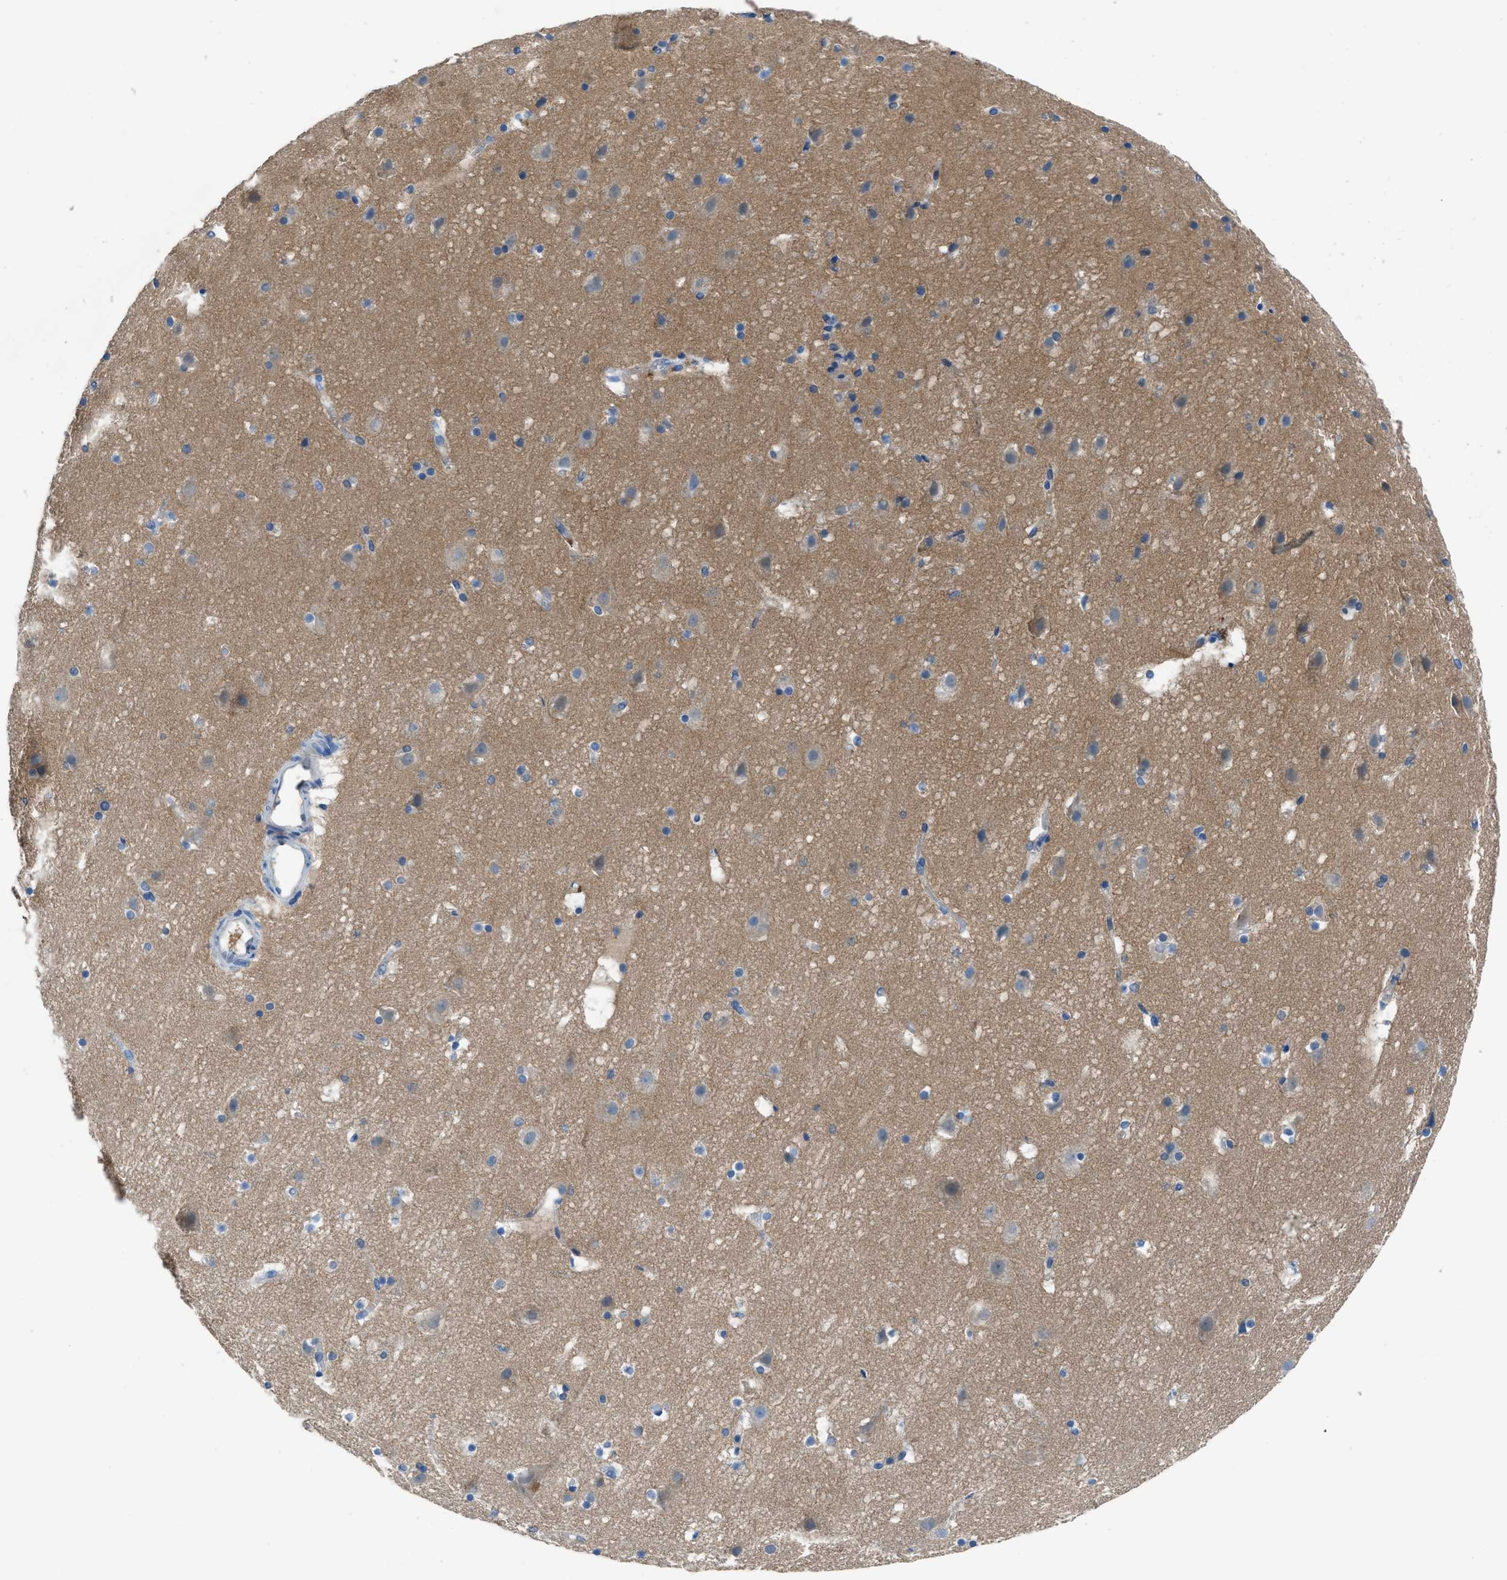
{"staining": {"intensity": "negative", "quantity": "none", "location": "none"}, "tissue": "cerebral cortex", "cell_type": "Endothelial cells", "image_type": "normal", "snomed": [{"axis": "morphology", "description": "Normal tissue, NOS"}, {"axis": "topography", "description": "Cerebral cortex"}], "caption": "A high-resolution image shows immunohistochemistry (IHC) staining of benign cerebral cortex, which reveals no significant positivity in endothelial cells.", "gene": "PTGFRN", "patient": {"sex": "male", "age": 45}}